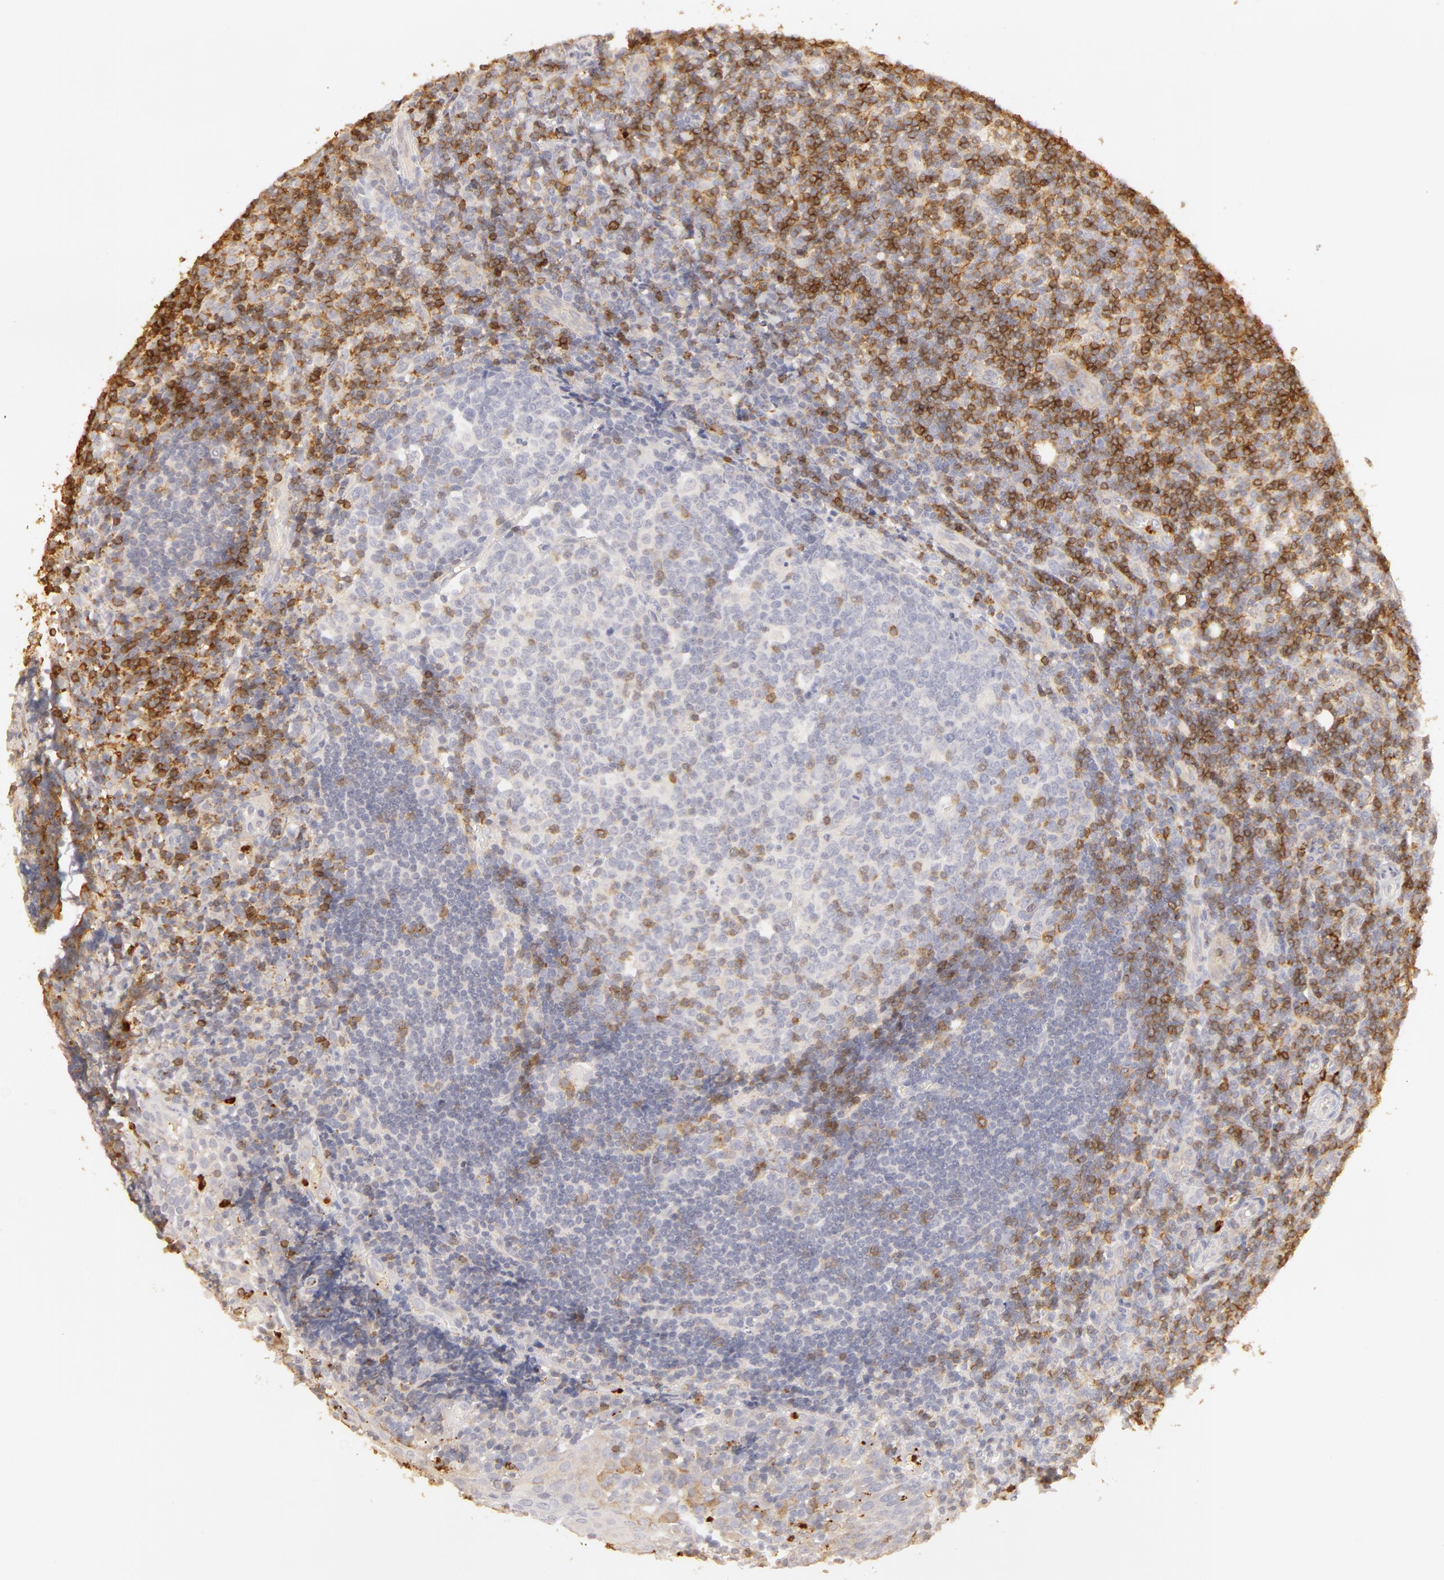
{"staining": {"intensity": "weak", "quantity": "<25%", "location": "cytoplasmic/membranous"}, "tissue": "tonsil", "cell_type": "Germinal center cells", "image_type": "normal", "snomed": [{"axis": "morphology", "description": "Normal tissue, NOS"}, {"axis": "topography", "description": "Tonsil"}], "caption": "Tonsil was stained to show a protein in brown. There is no significant staining in germinal center cells. (Stains: DAB (3,3'-diaminobenzidine) immunohistochemistry (IHC) with hematoxylin counter stain, Microscopy: brightfield microscopy at high magnification).", "gene": "C1R", "patient": {"sex": "female", "age": 41}}